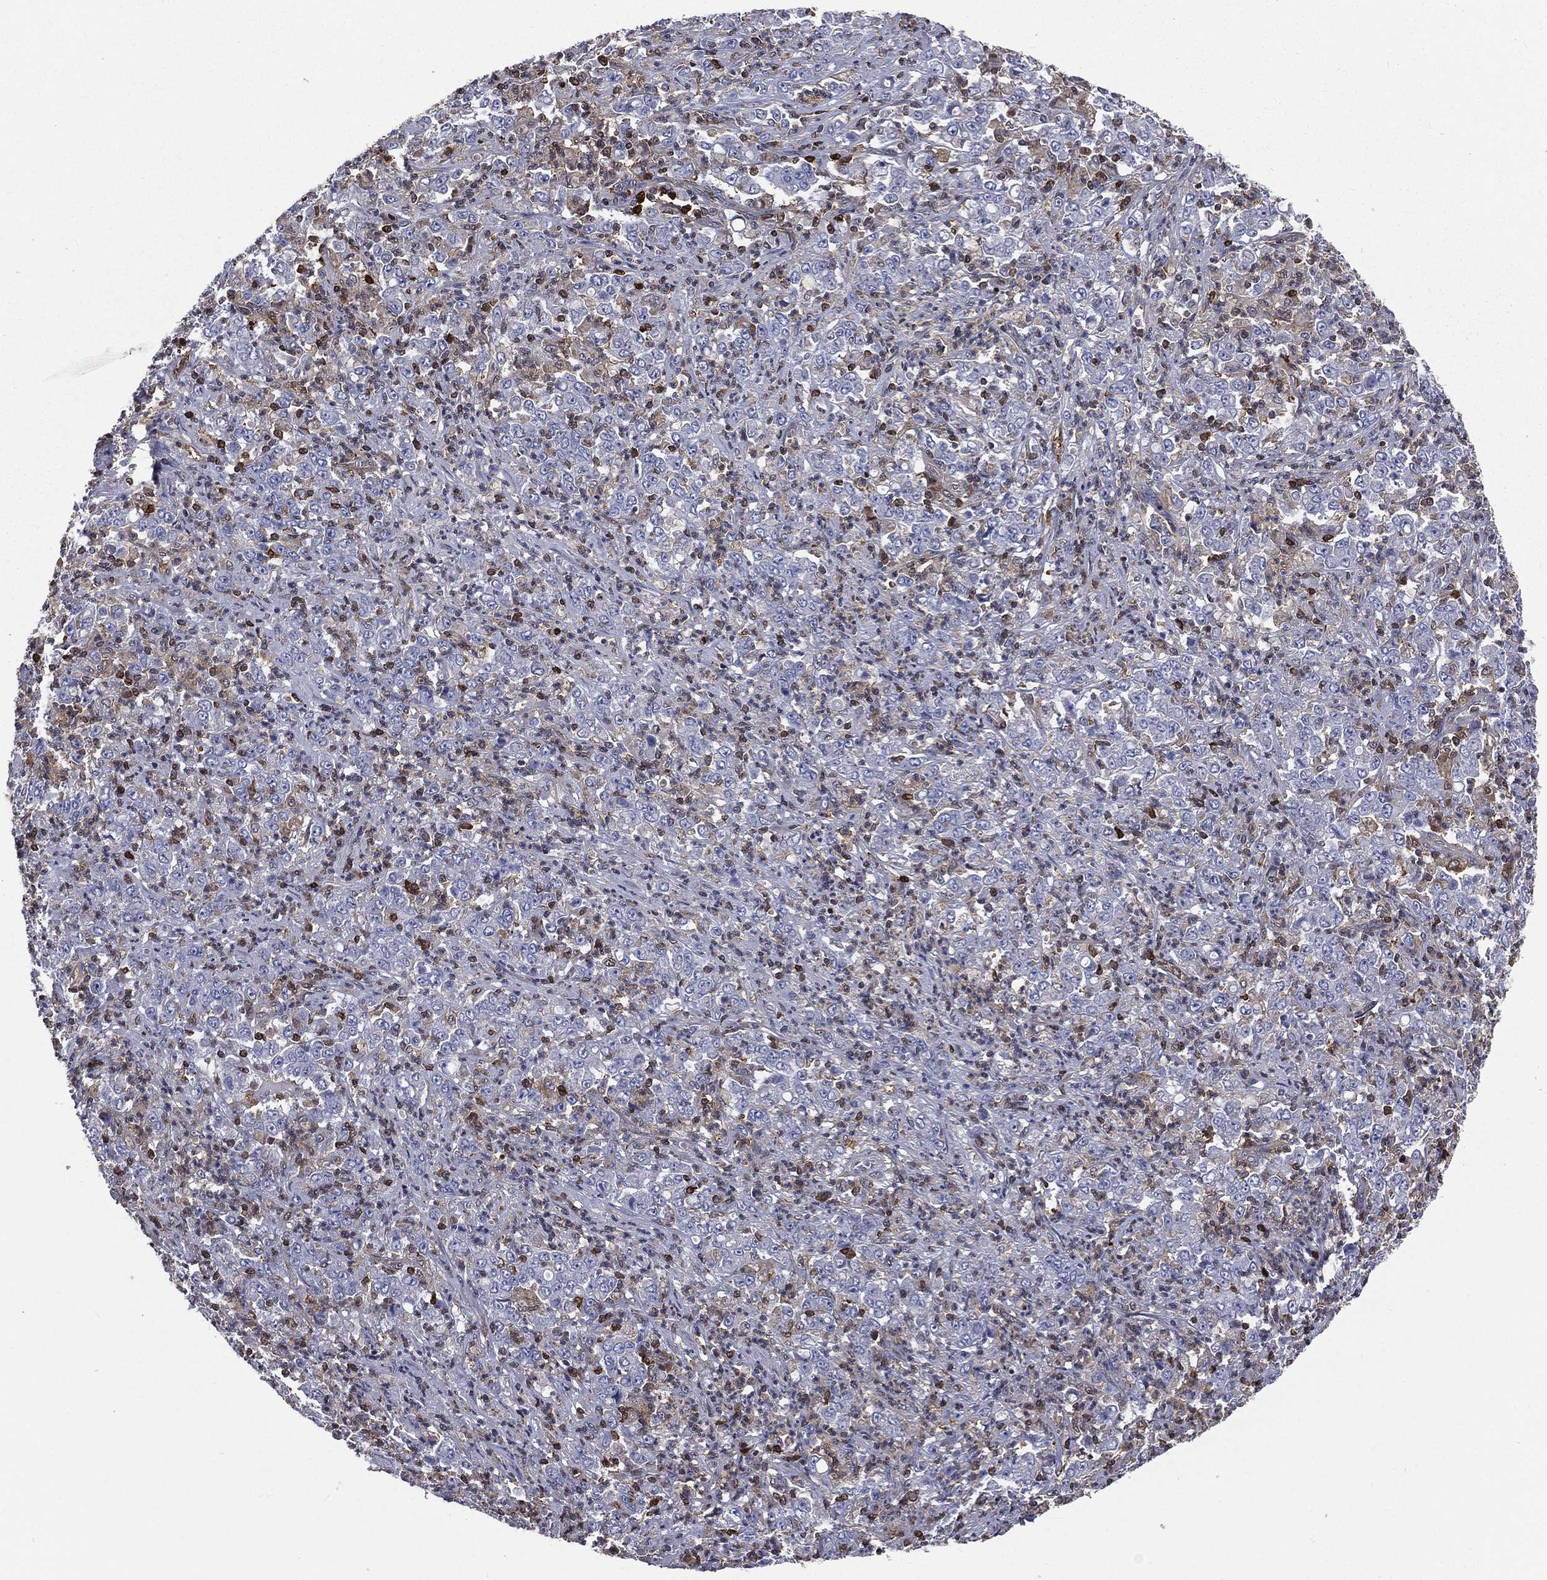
{"staining": {"intensity": "negative", "quantity": "none", "location": "none"}, "tissue": "stomach cancer", "cell_type": "Tumor cells", "image_type": "cancer", "snomed": [{"axis": "morphology", "description": "Adenocarcinoma, NOS"}, {"axis": "topography", "description": "Stomach, lower"}], "caption": "Stomach cancer was stained to show a protein in brown. There is no significant staining in tumor cells. Brightfield microscopy of immunohistochemistry stained with DAB (3,3'-diaminobenzidine) (brown) and hematoxylin (blue), captured at high magnification.", "gene": "TBC1D2", "patient": {"sex": "female", "age": 71}}